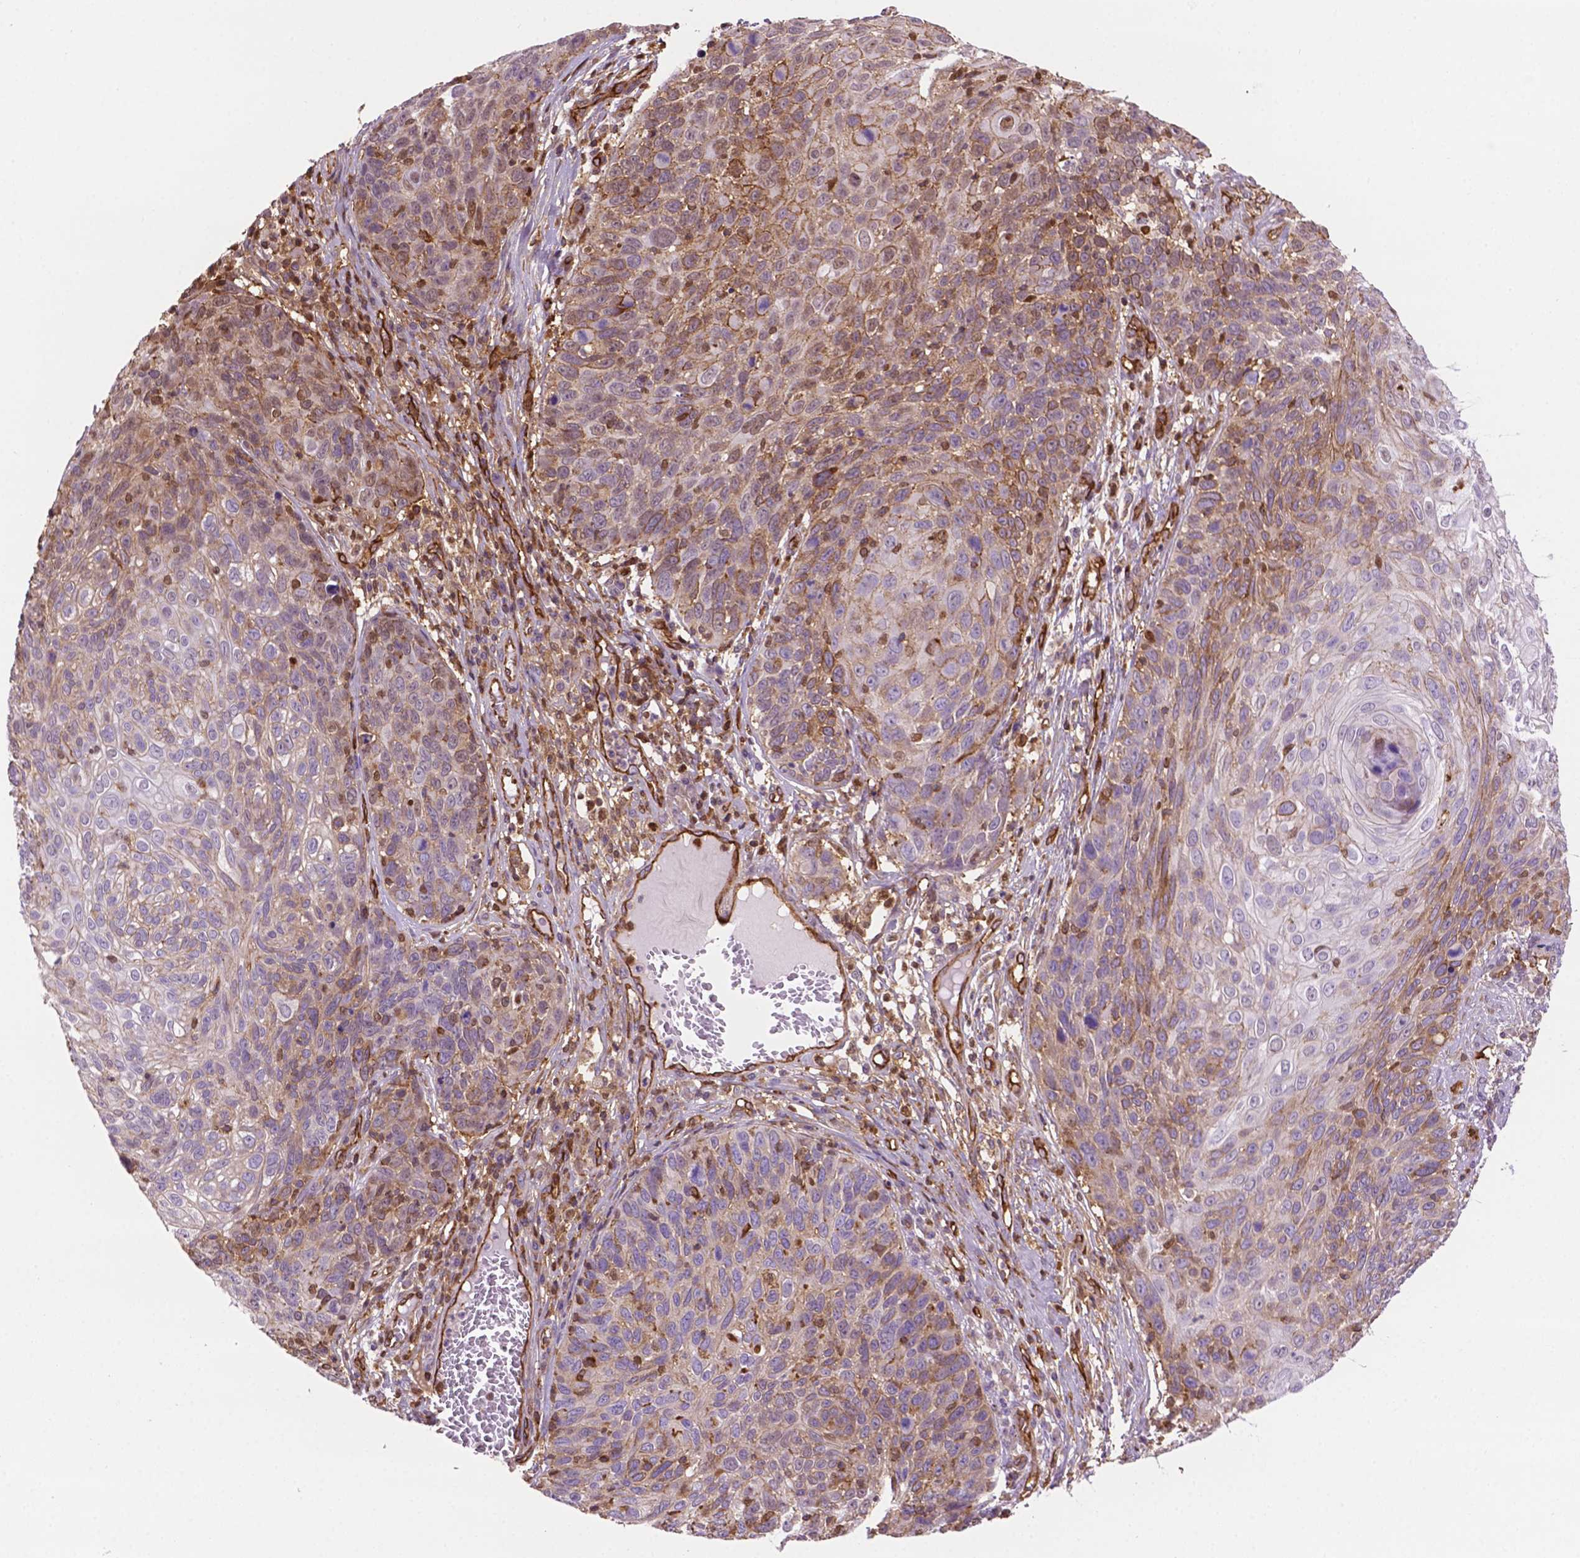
{"staining": {"intensity": "moderate", "quantity": "25%-75%", "location": "cytoplasmic/membranous"}, "tissue": "skin cancer", "cell_type": "Tumor cells", "image_type": "cancer", "snomed": [{"axis": "morphology", "description": "Squamous cell carcinoma, NOS"}, {"axis": "topography", "description": "Skin"}], "caption": "Immunohistochemistry (IHC) image of neoplastic tissue: skin cancer stained using IHC displays medium levels of moderate protein expression localized specifically in the cytoplasmic/membranous of tumor cells, appearing as a cytoplasmic/membranous brown color.", "gene": "DCN", "patient": {"sex": "male", "age": 92}}